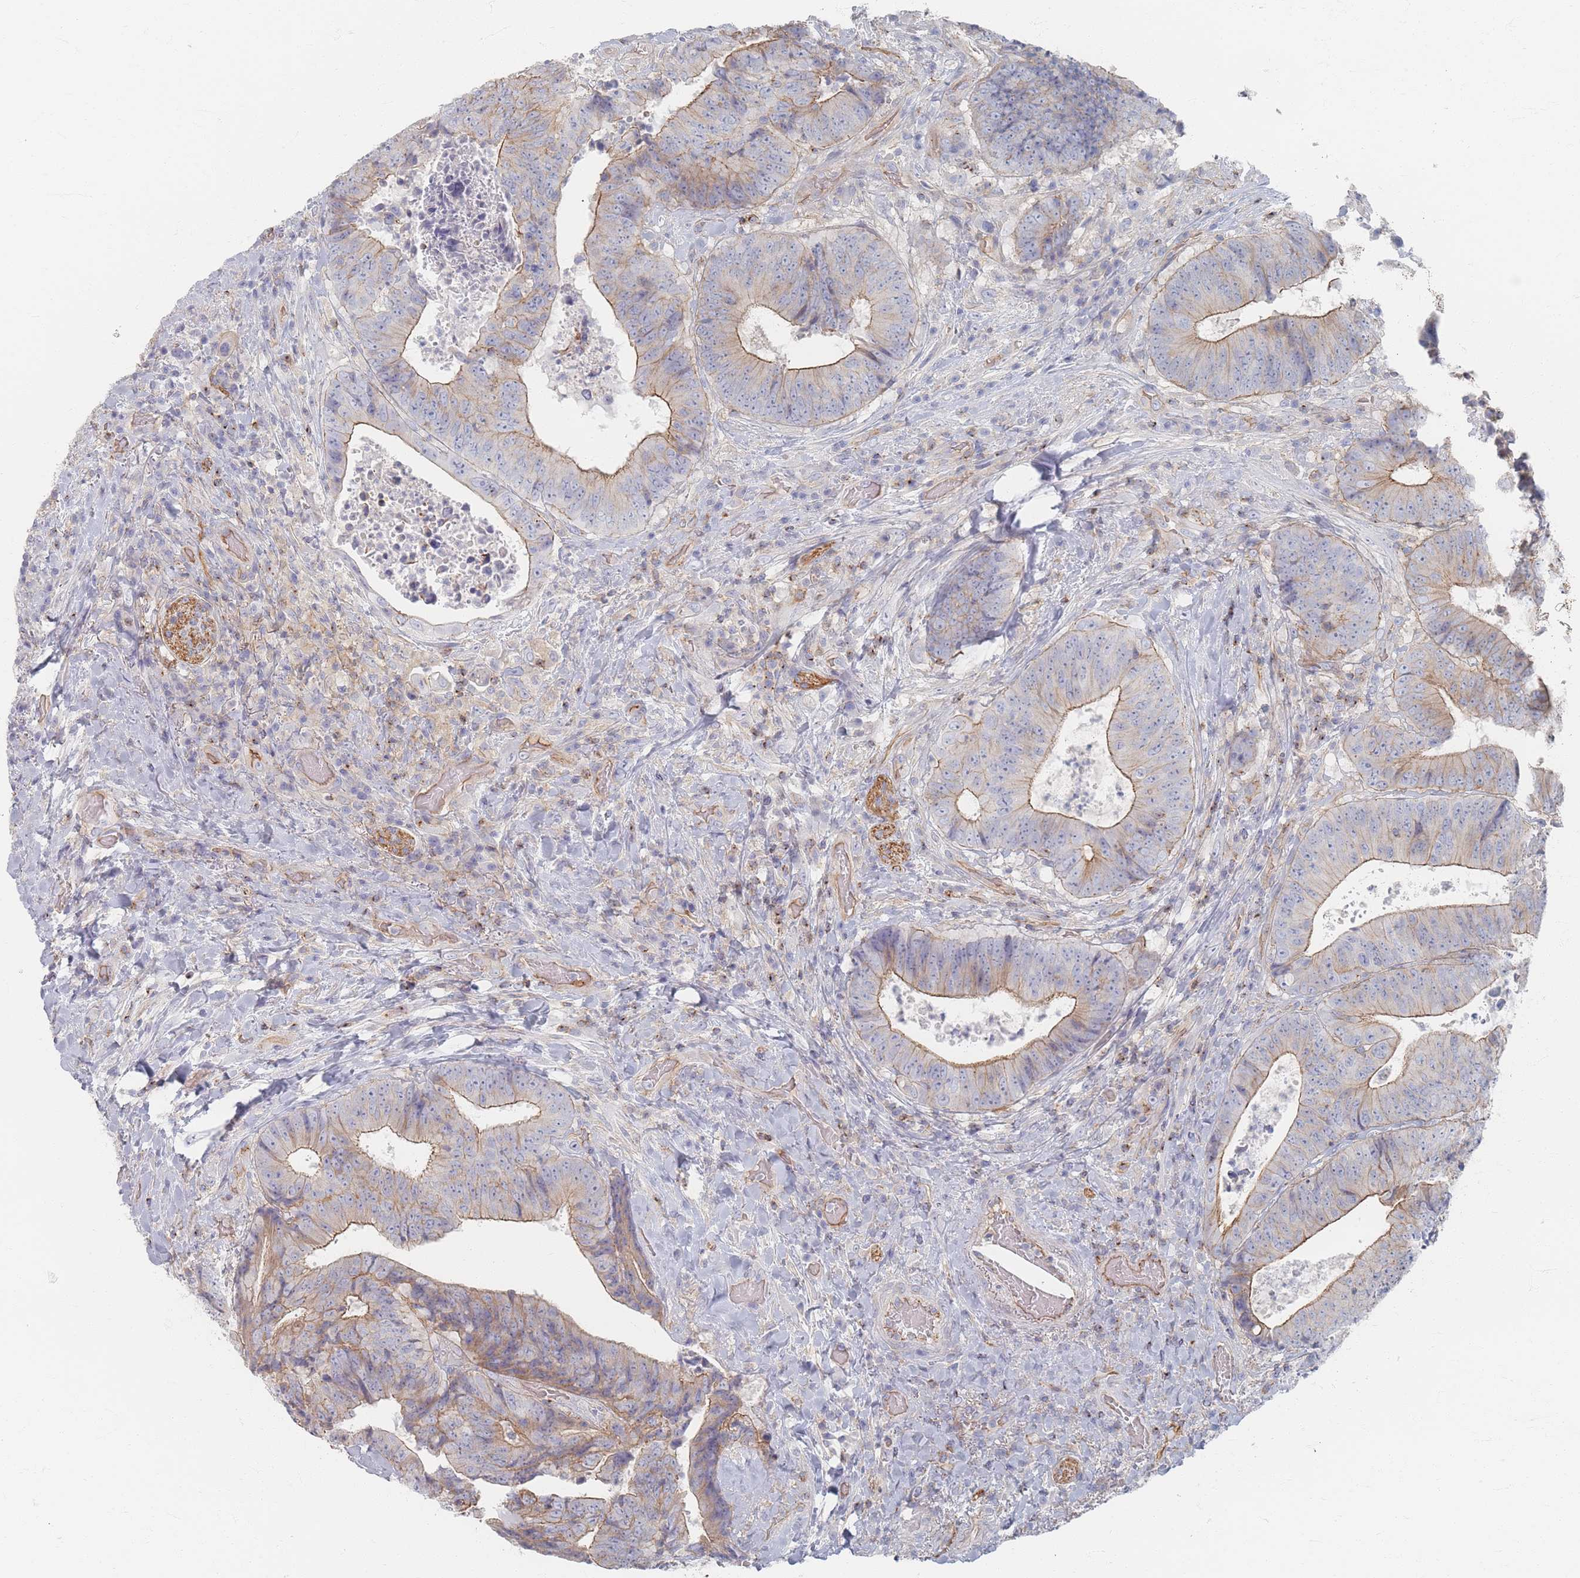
{"staining": {"intensity": "moderate", "quantity": ">75%", "location": "cytoplasmic/membranous"}, "tissue": "colorectal cancer", "cell_type": "Tumor cells", "image_type": "cancer", "snomed": [{"axis": "morphology", "description": "Adenocarcinoma, NOS"}, {"axis": "topography", "description": "Rectum"}], "caption": "A photomicrograph of human adenocarcinoma (colorectal) stained for a protein shows moderate cytoplasmic/membranous brown staining in tumor cells.", "gene": "GNB1", "patient": {"sex": "male", "age": 72}}